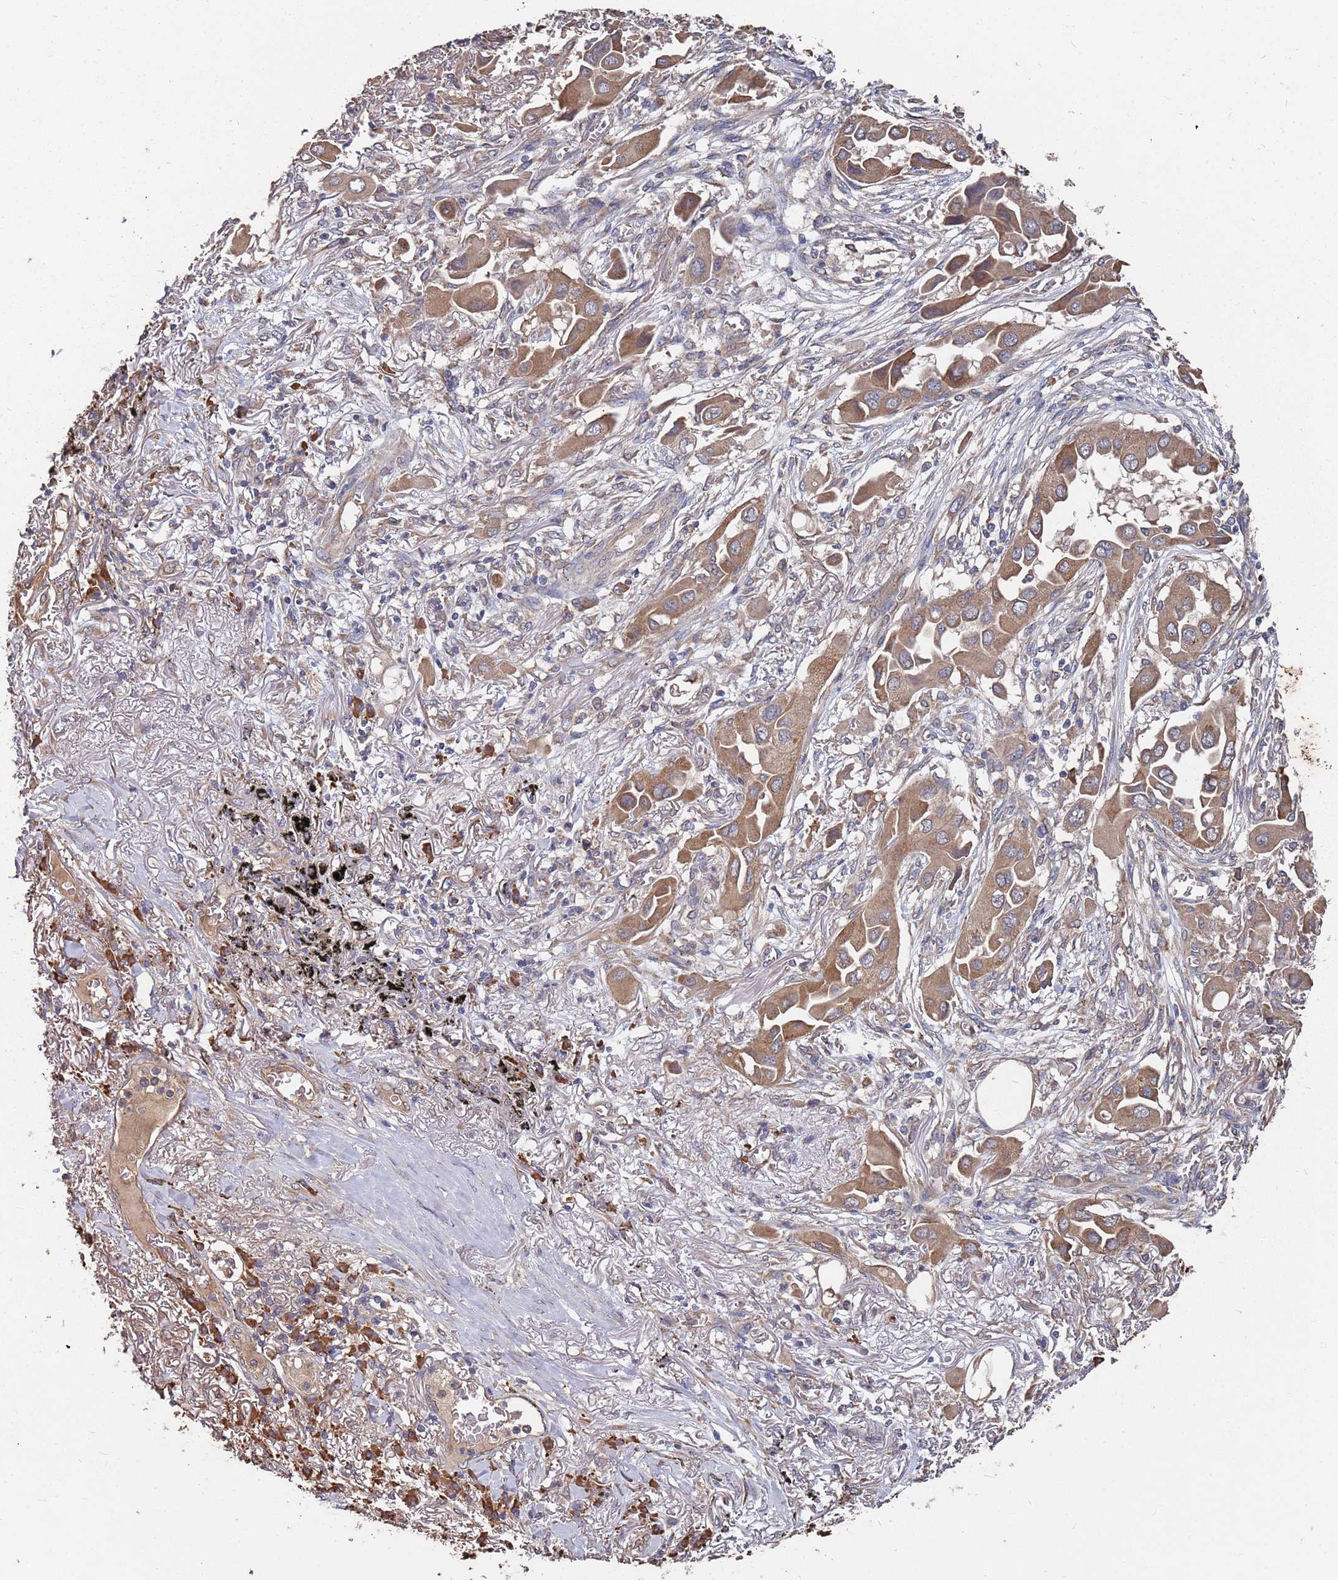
{"staining": {"intensity": "moderate", "quantity": ">75%", "location": "cytoplasmic/membranous"}, "tissue": "lung cancer", "cell_type": "Tumor cells", "image_type": "cancer", "snomed": [{"axis": "morphology", "description": "Adenocarcinoma, NOS"}, {"axis": "topography", "description": "Lung"}], "caption": "Tumor cells display medium levels of moderate cytoplasmic/membranous staining in about >75% of cells in lung cancer.", "gene": "ATG5", "patient": {"sex": "female", "age": 76}}